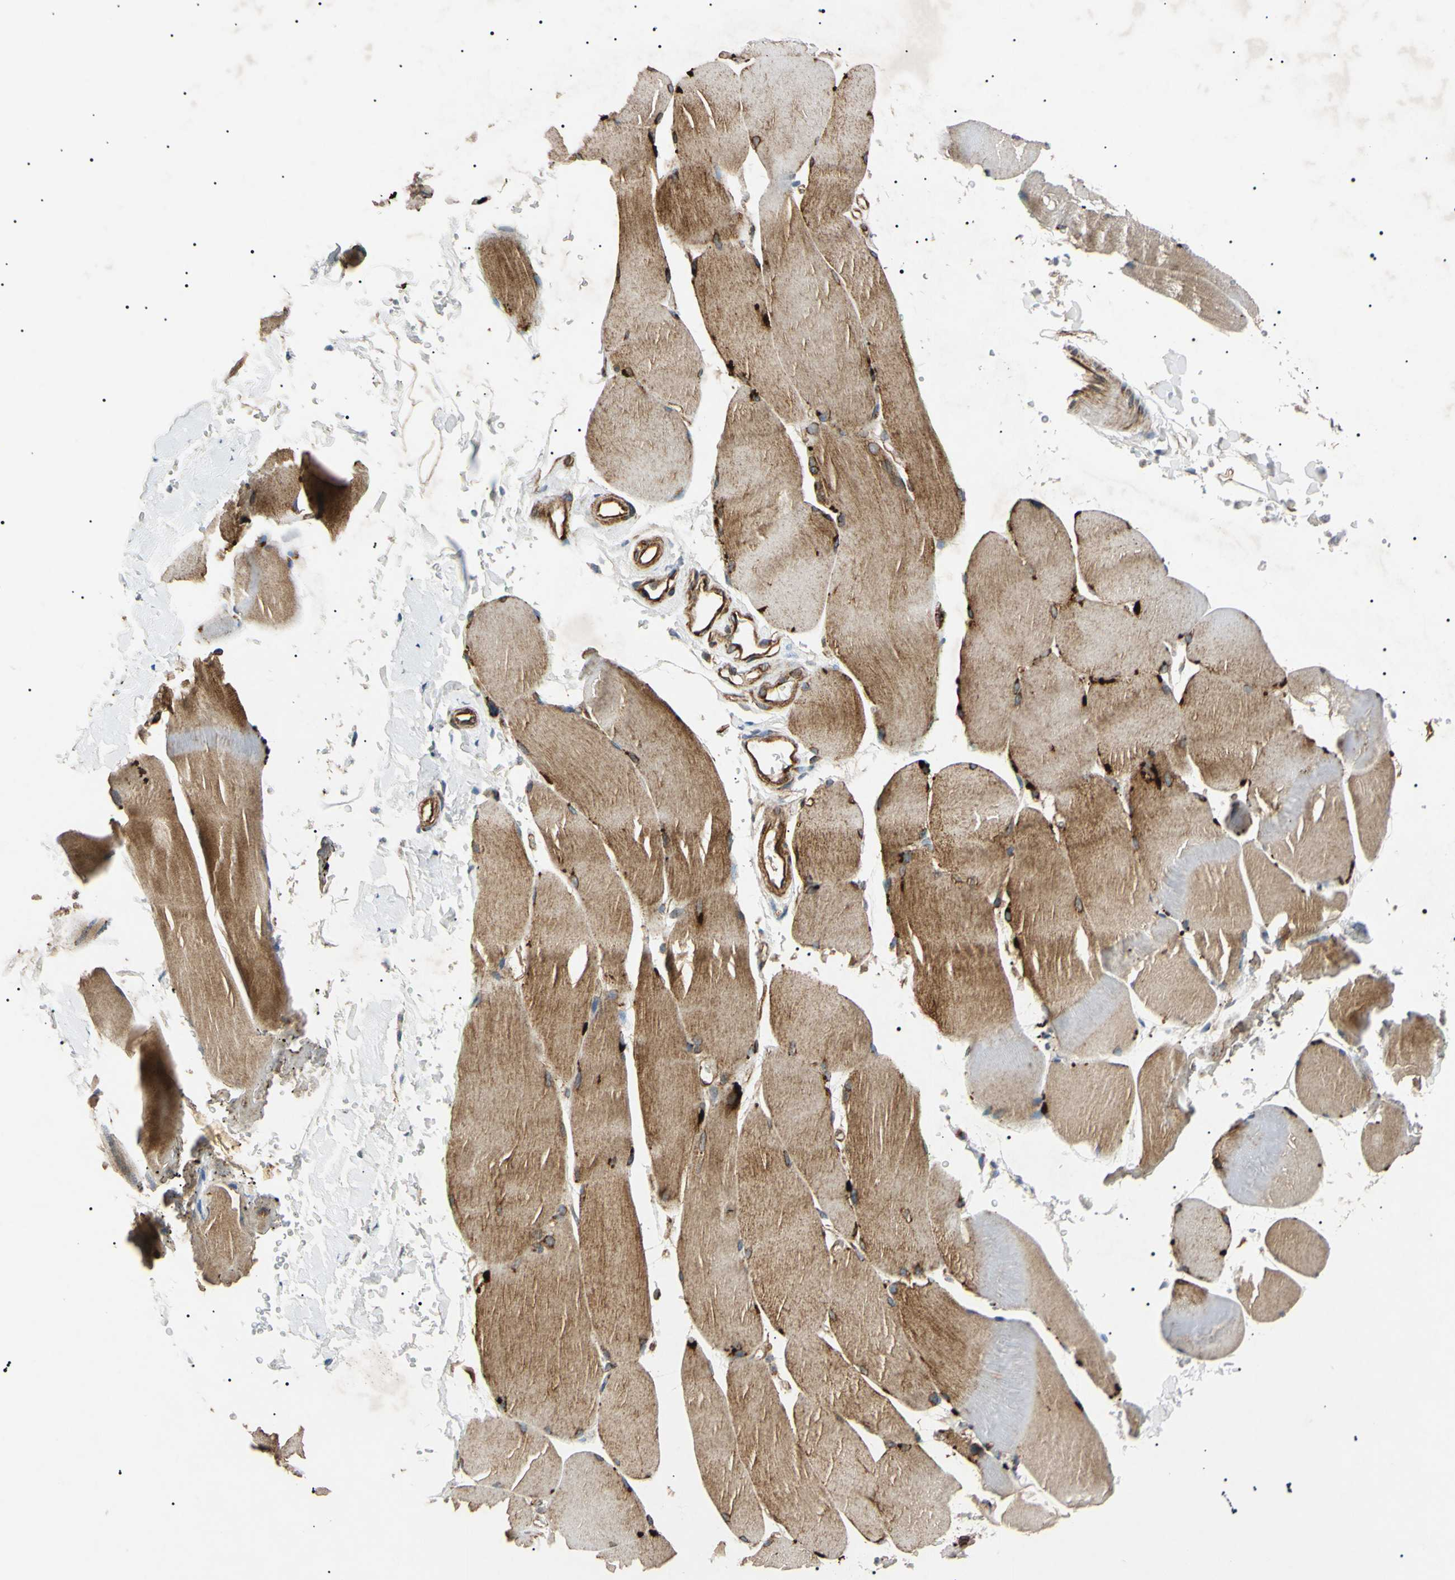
{"staining": {"intensity": "moderate", "quantity": ">75%", "location": "cytoplasmic/membranous"}, "tissue": "skeletal muscle", "cell_type": "Myocytes", "image_type": "normal", "snomed": [{"axis": "morphology", "description": "Normal tissue, NOS"}, {"axis": "topography", "description": "Skin"}, {"axis": "topography", "description": "Skeletal muscle"}], "caption": "A high-resolution image shows IHC staining of unremarkable skeletal muscle, which shows moderate cytoplasmic/membranous staining in about >75% of myocytes. (DAB (3,3'-diaminobenzidine) IHC, brown staining for protein, blue staining for nuclei).", "gene": "TUBB4A", "patient": {"sex": "male", "age": 83}}